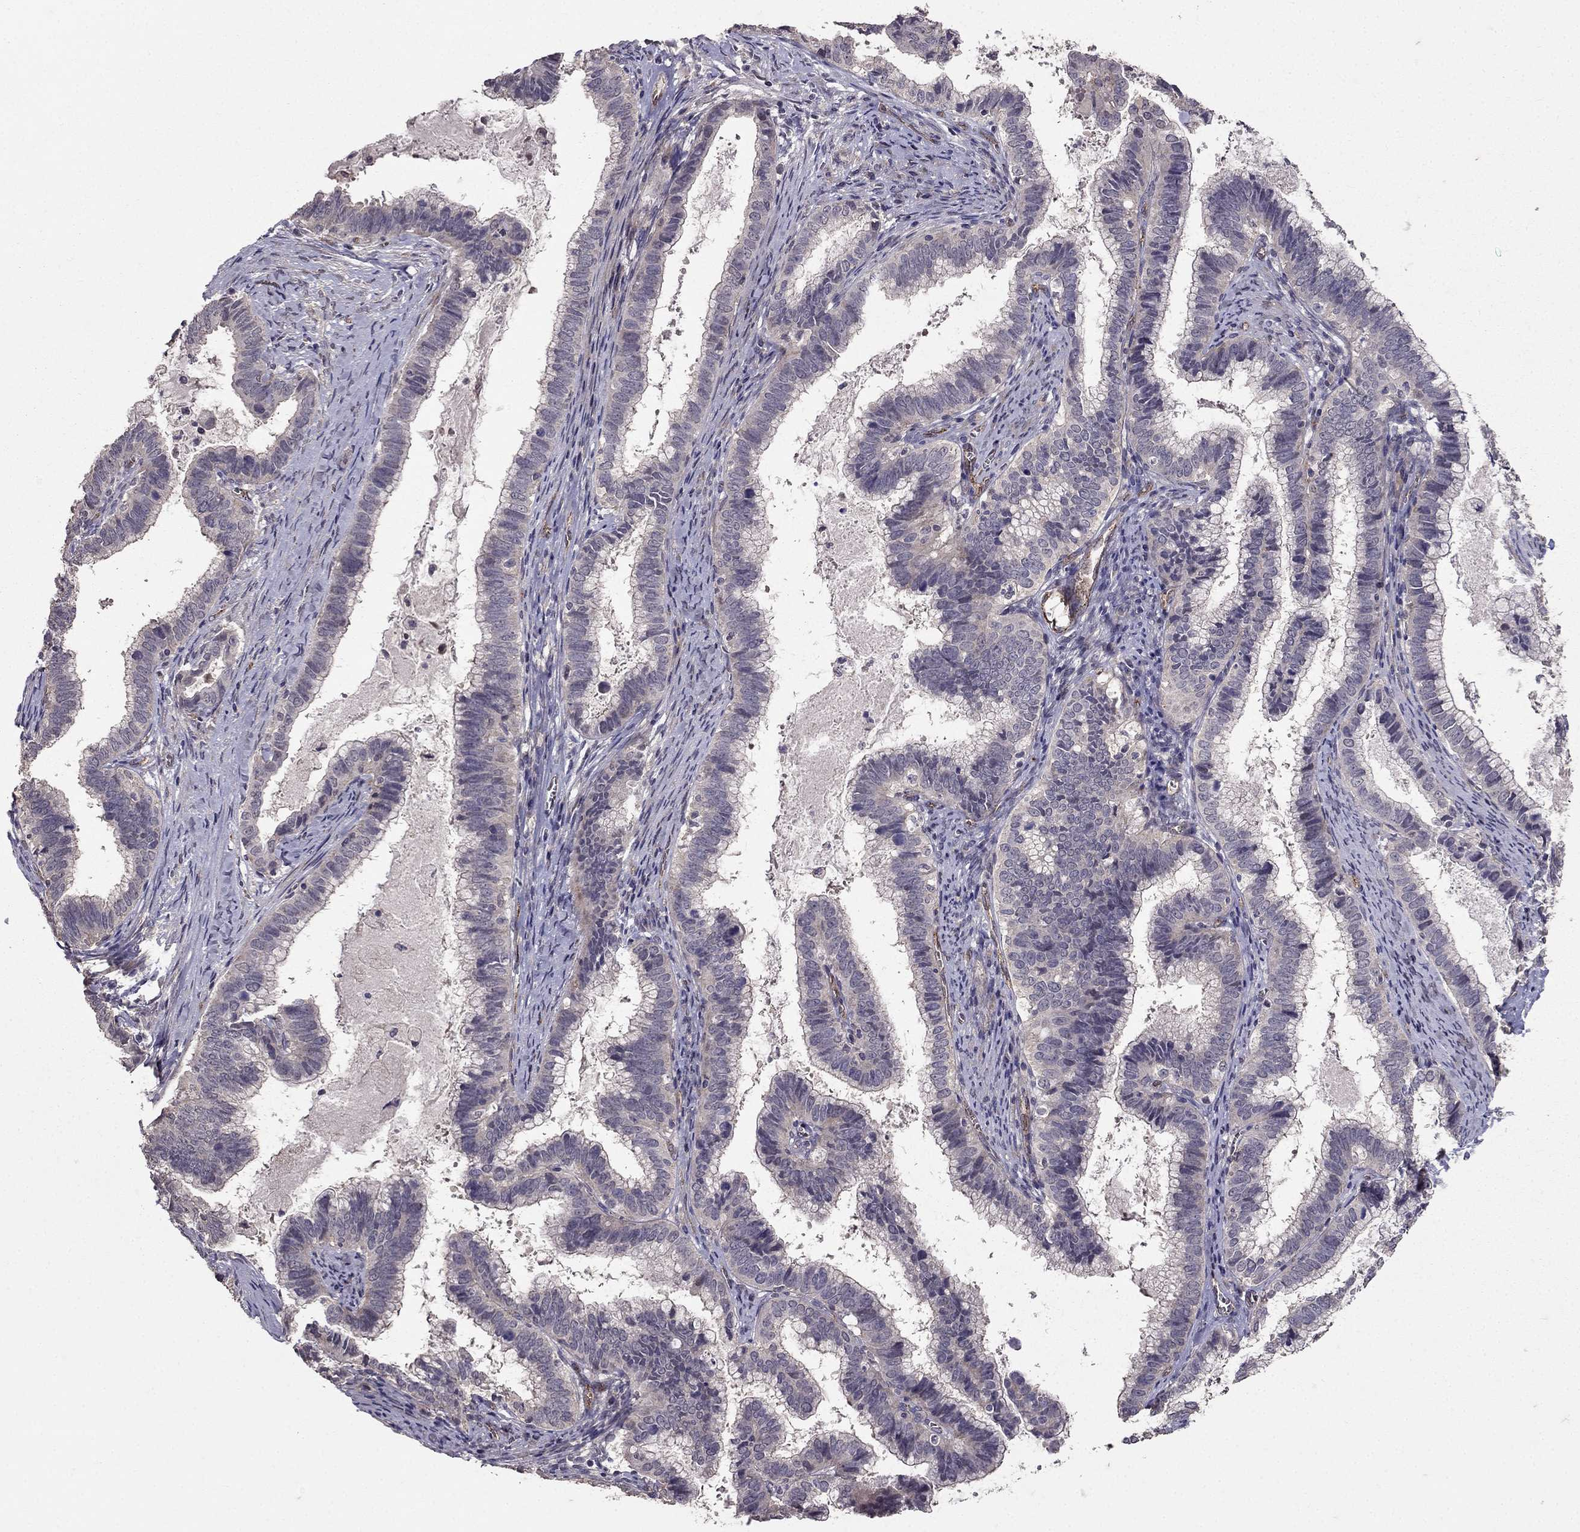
{"staining": {"intensity": "negative", "quantity": "none", "location": "none"}, "tissue": "cervical cancer", "cell_type": "Tumor cells", "image_type": "cancer", "snomed": [{"axis": "morphology", "description": "Adenocarcinoma, NOS"}, {"axis": "topography", "description": "Cervix"}], "caption": "Cervical cancer stained for a protein using IHC reveals no staining tumor cells.", "gene": "RASIP1", "patient": {"sex": "female", "age": 61}}